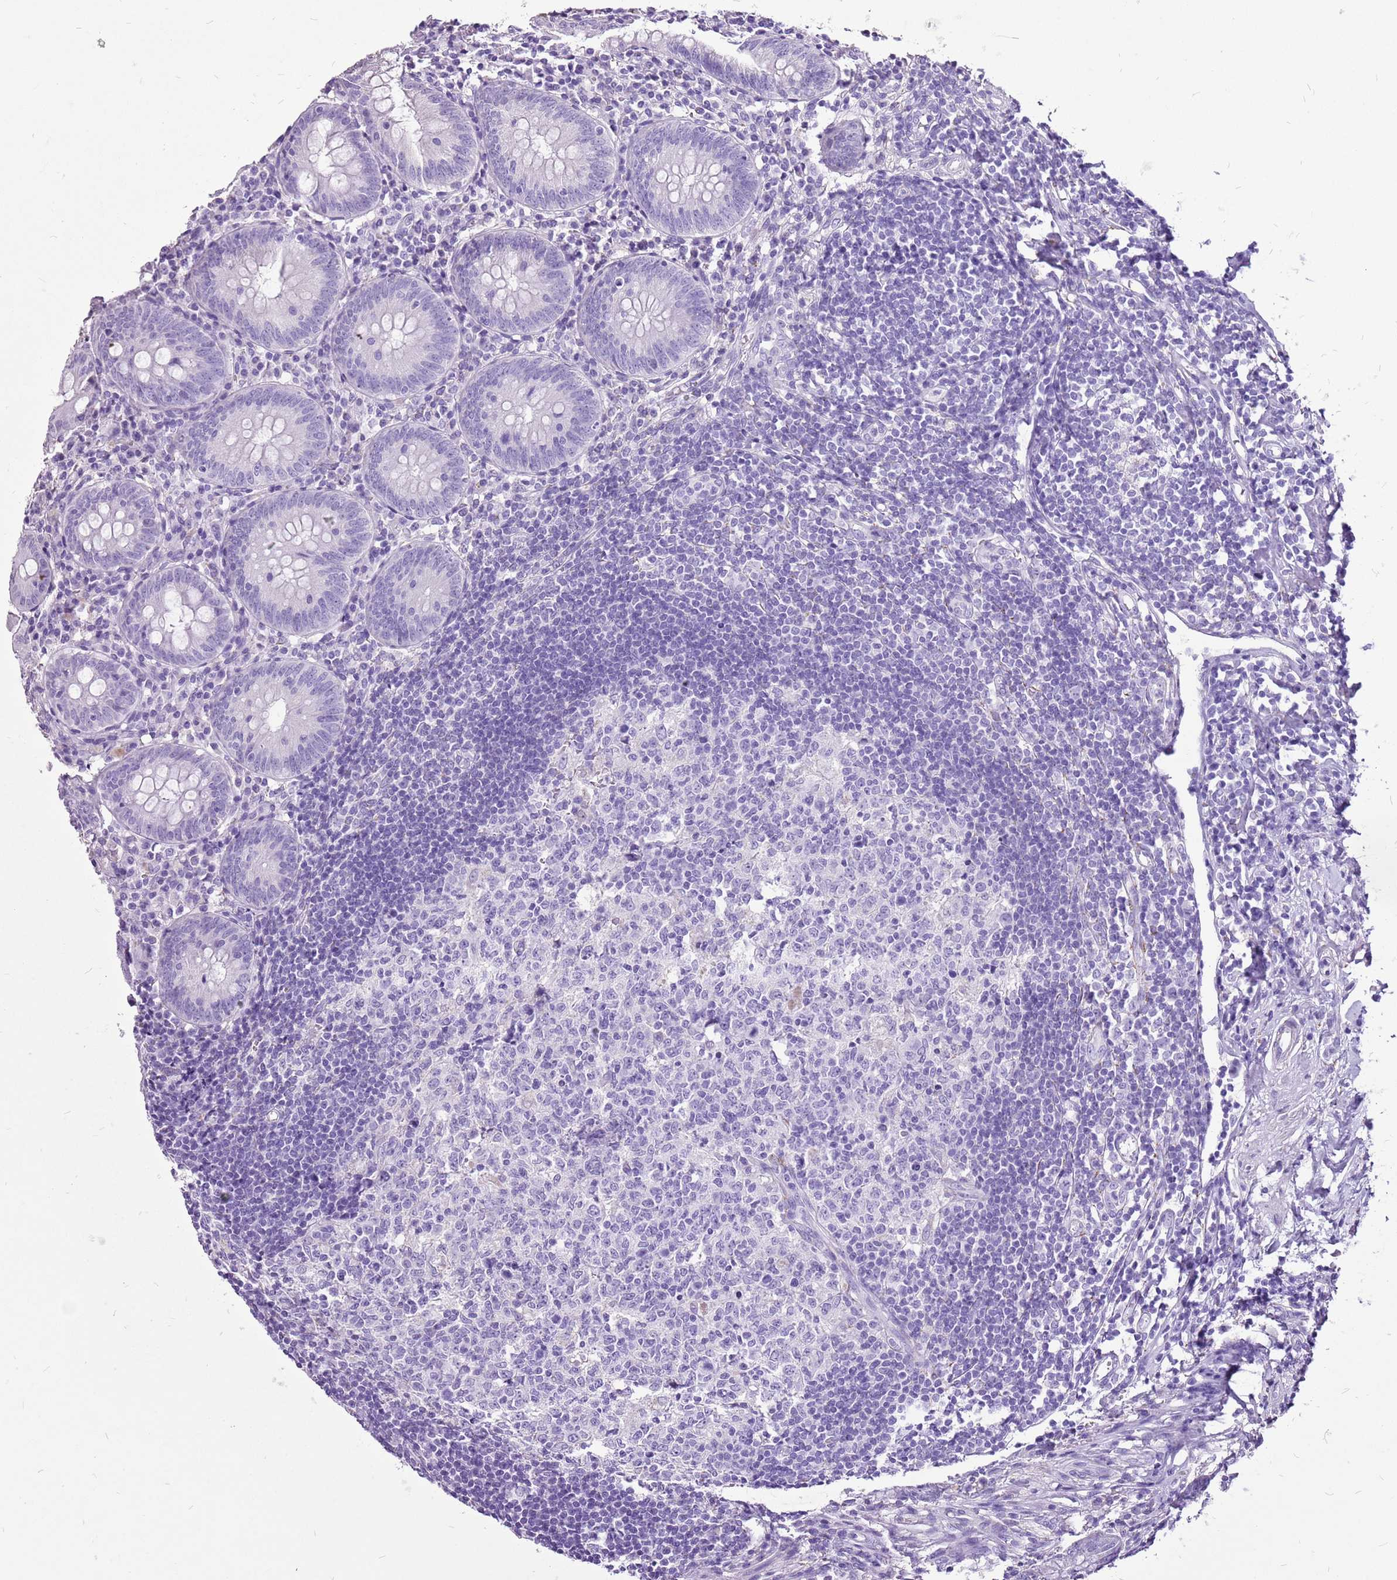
{"staining": {"intensity": "negative", "quantity": "none", "location": "none"}, "tissue": "appendix", "cell_type": "Glandular cells", "image_type": "normal", "snomed": [{"axis": "morphology", "description": "Normal tissue, NOS"}, {"axis": "topography", "description": "Appendix"}], "caption": "The micrograph demonstrates no staining of glandular cells in unremarkable appendix.", "gene": "ACSS3", "patient": {"sex": "female", "age": 54}}